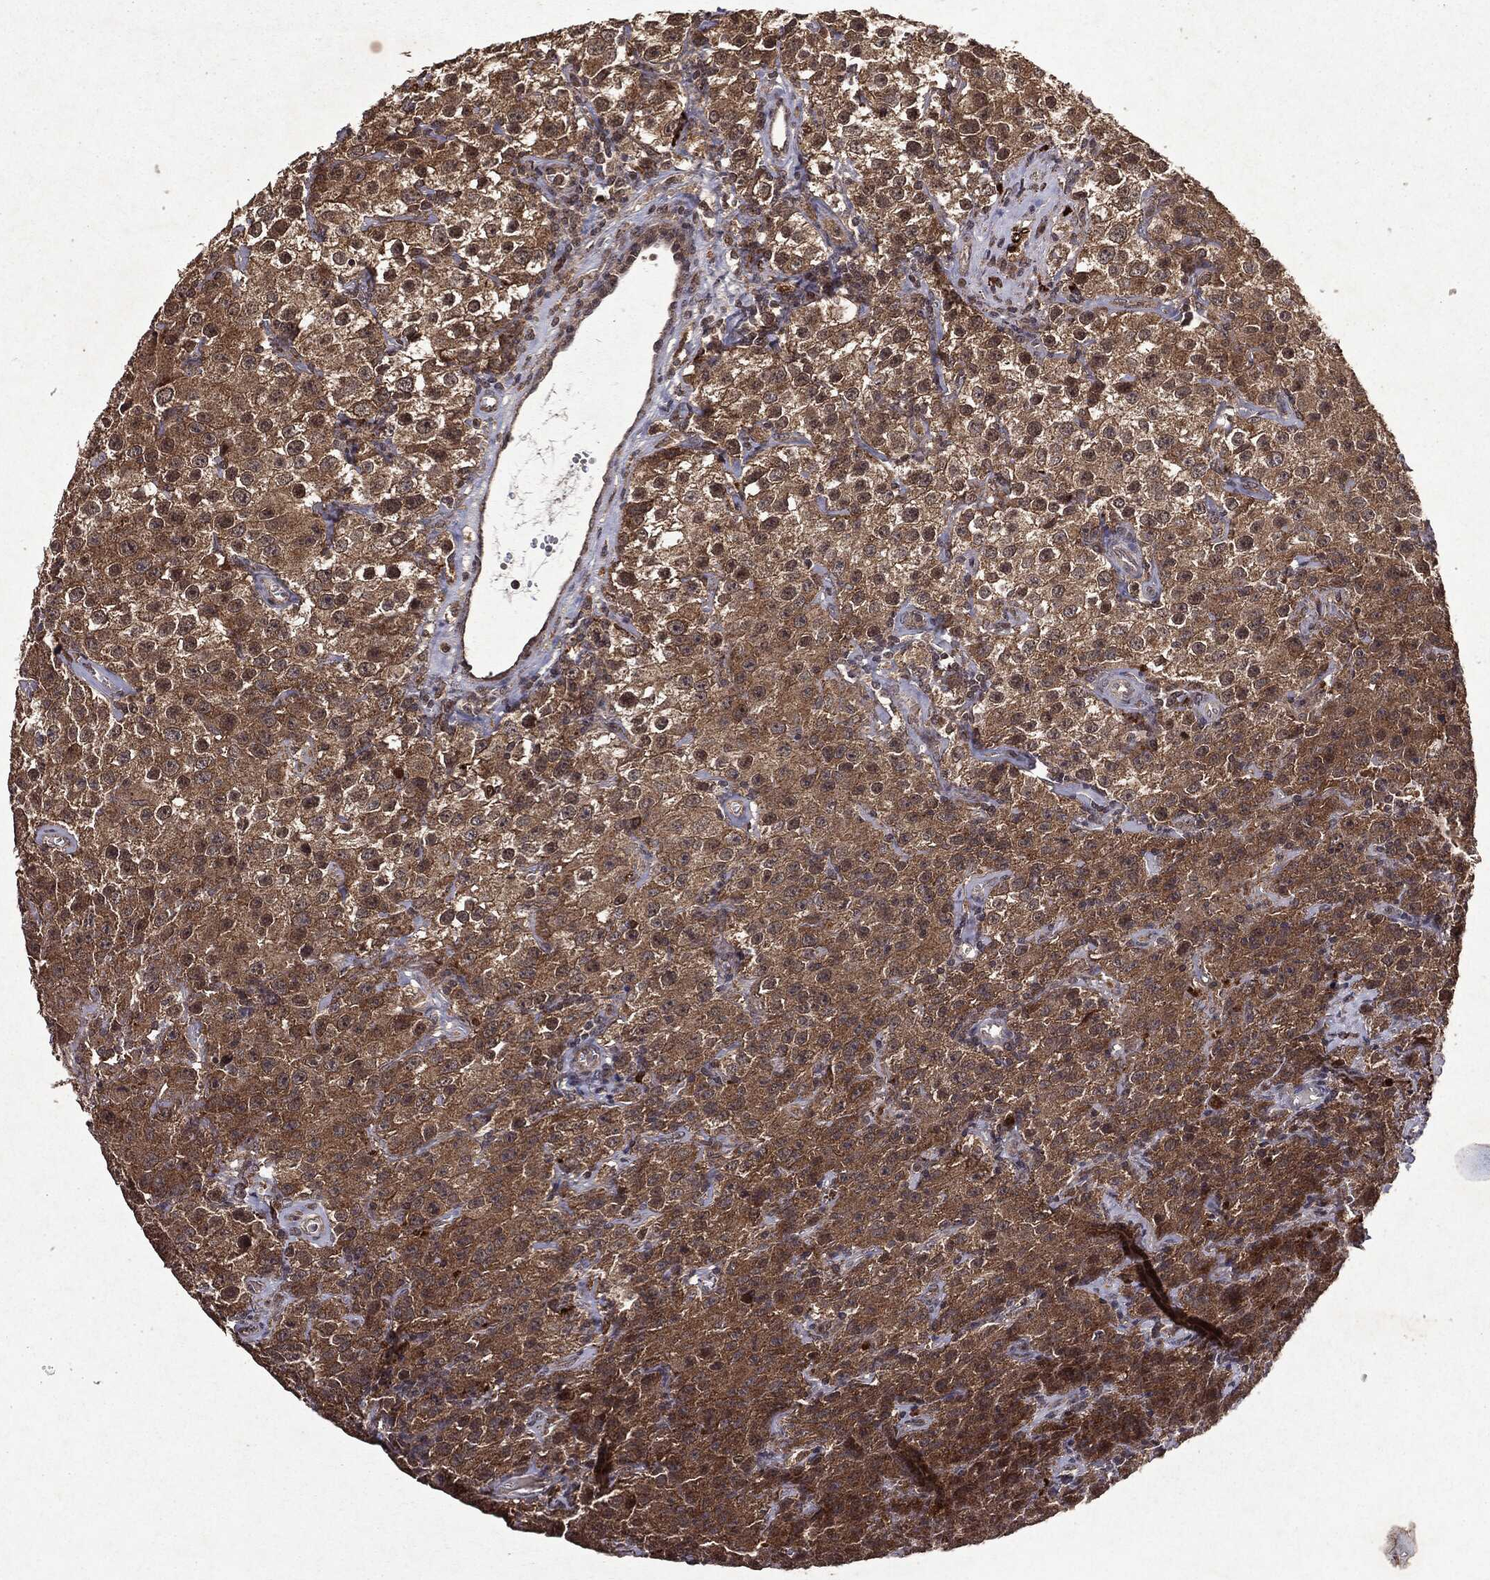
{"staining": {"intensity": "moderate", "quantity": ">75%", "location": "cytoplasmic/membranous"}, "tissue": "testis cancer", "cell_type": "Tumor cells", "image_type": "cancer", "snomed": [{"axis": "morphology", "description": "Seminoma, NOS"}, {"axis": "topography", "description": "Testis"}], "caption": "Testis cancer (seminoma) was stained to show a protein in brown. There is medium levels of moderate cytoplasmic/membranous staining in approximately >75% of tumor cells. (DAB = brown stain, brightfield microscopy at high magnification).", "gene": "MTOR", "patient": {"sex": "male", "age": 52}}